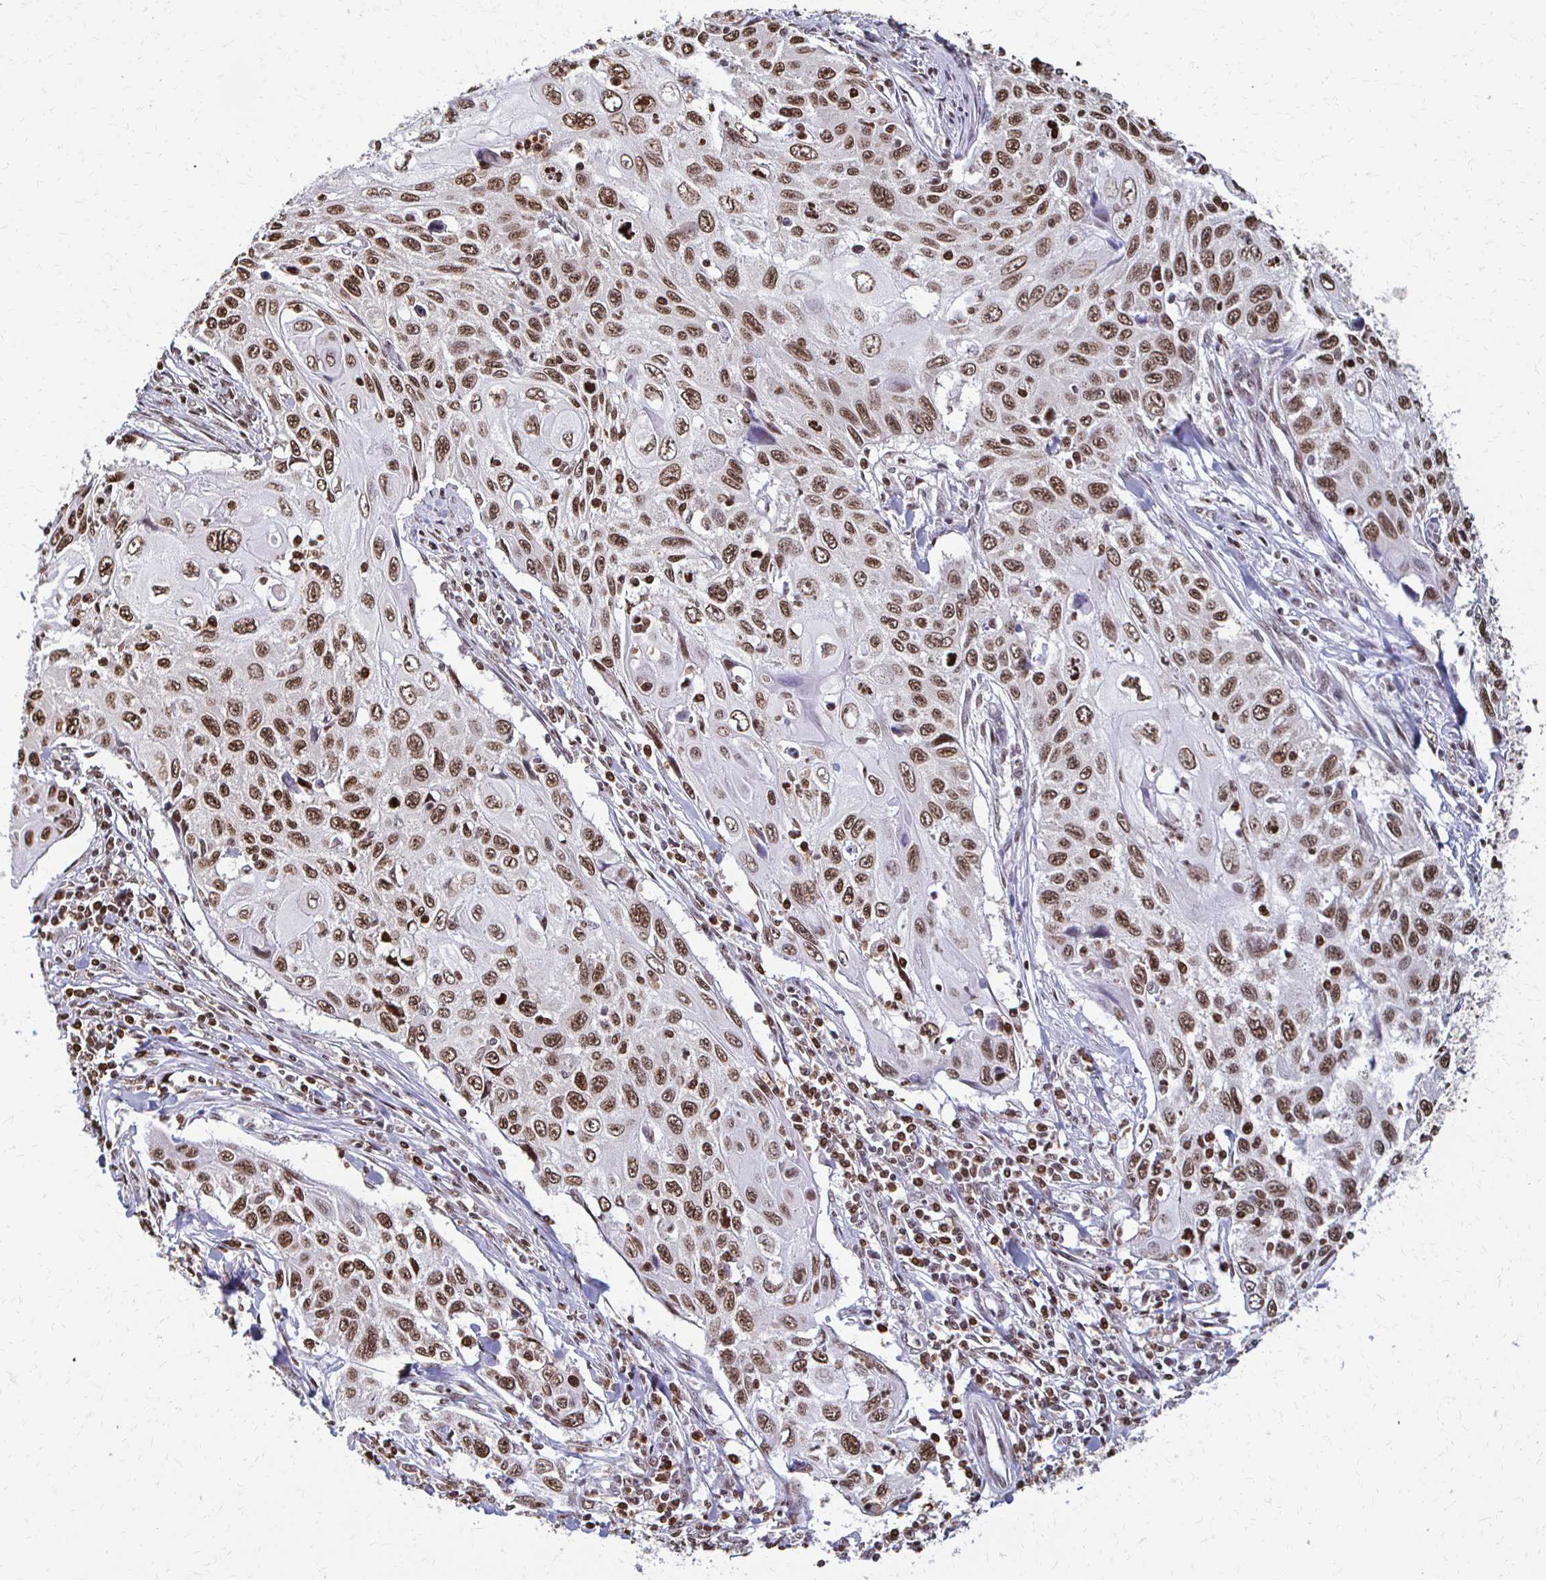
{"staining": {"intensity": "moderate", "quantity": ">75%", "location": "nuclear"}, "tissue": "cervical cancer", "cell_type": "Tumor cells", "image_type": "cancer", "snomed": [{"axis": "morphology", "description": "Squamous cell carcinoma, NOS"}, {"axis": "topography", "description": "Cervix"}], "caption": "Immunohistochemical staining of cervical cancer (squamous cell carcinoma) exhibits medium levels of moderate nuclear staining in about >75% of tumor cells.", "gene": "HOXA9", "patient": {"sex": "female", "age": 70}}